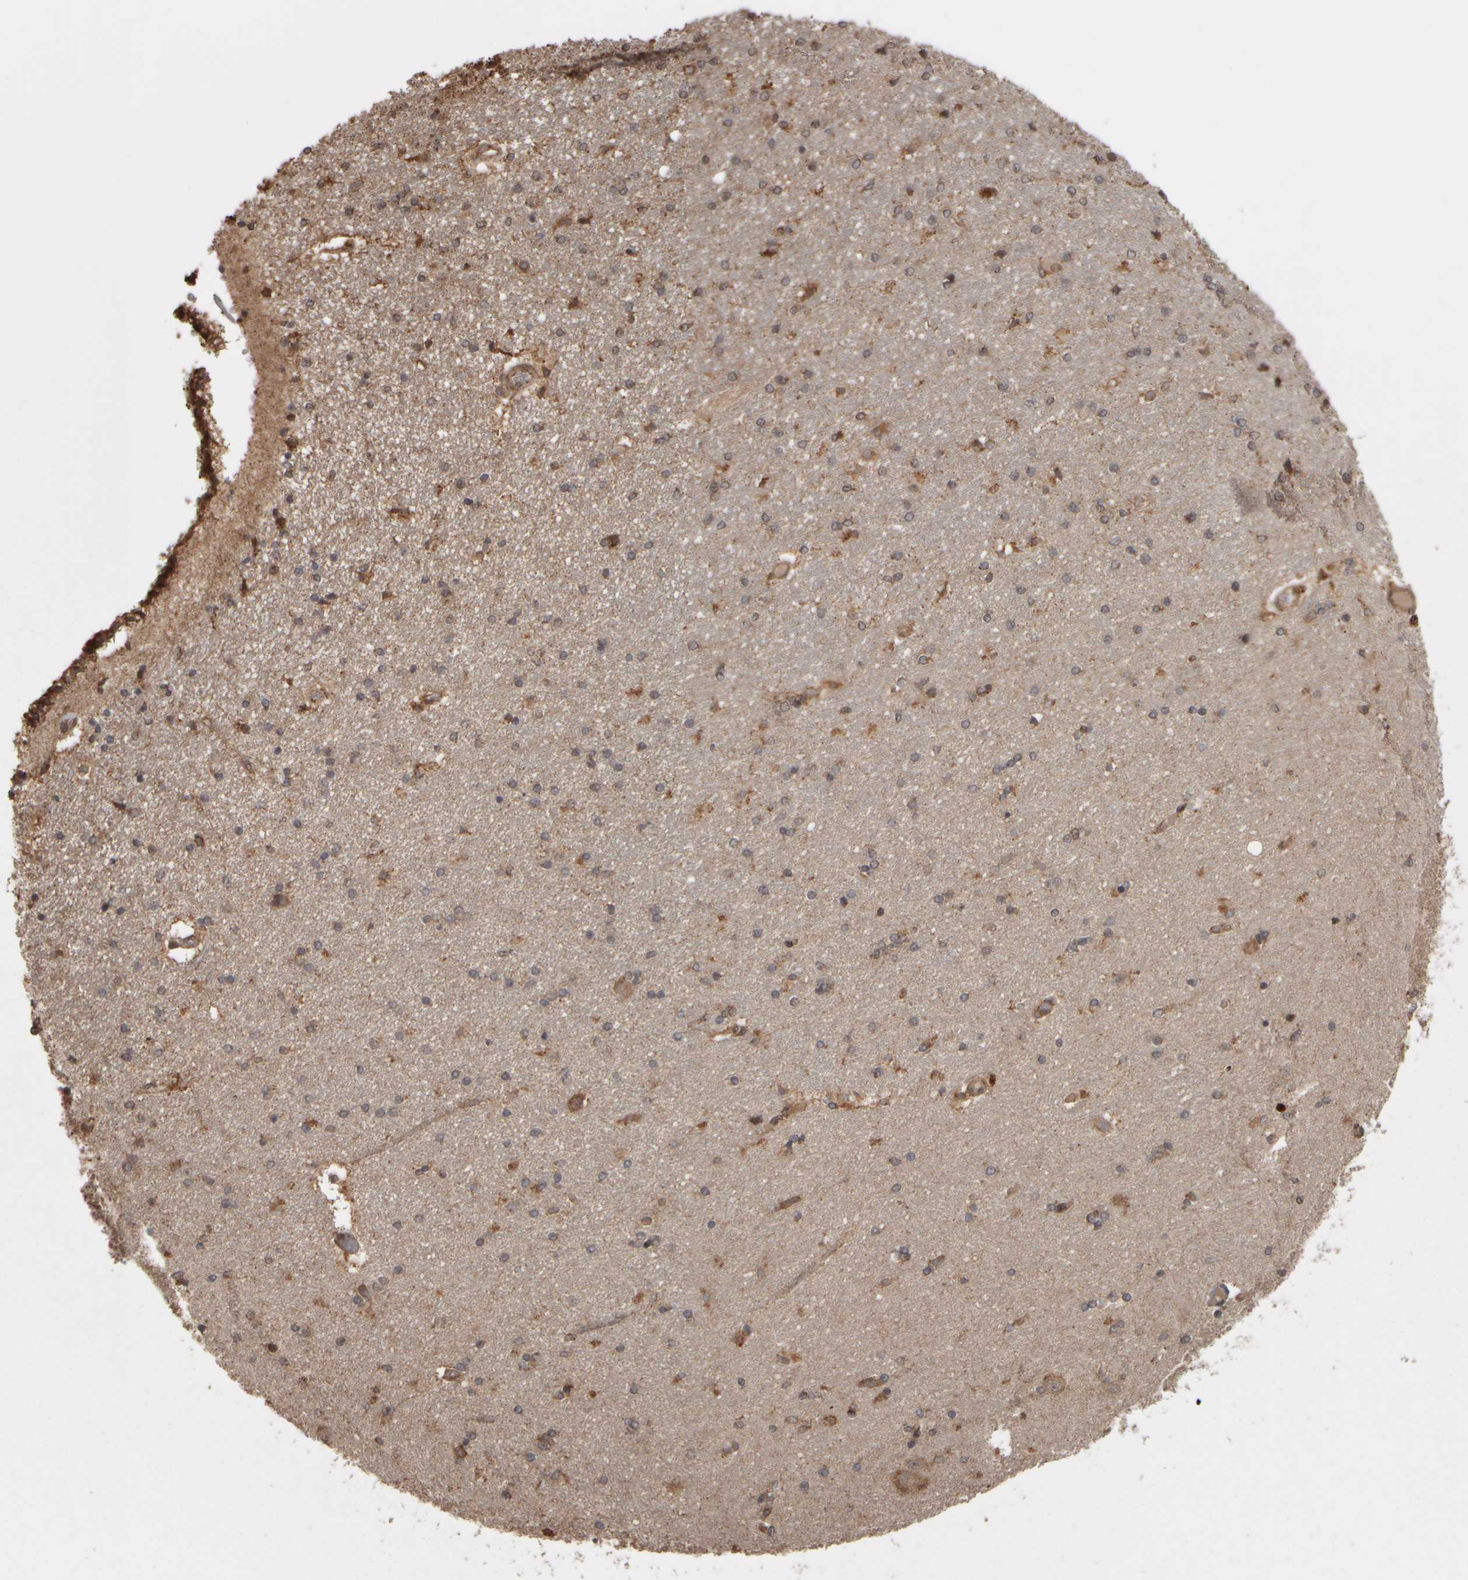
{"staining": {"intensity": "moderate", "quantity": ">75%", "location": "cytoplasmic/membranous"}, "tissue": "hippocampus", "cell_type": "Glial cells", "image_type": "normal", "snomed": [{"axis": "morphology", "description": "Normal tissue, NOS"}, {"axis": "topography", "description": "Hippocampus"}], "caption": "Immunohistochemical staining of normal hippocampus reveals moderate cytoplasmic/membranous protein expression in approximately >75% of glial cells.", "gene": "AGBL3", "patient": {"sex": "female", "age": 54}}